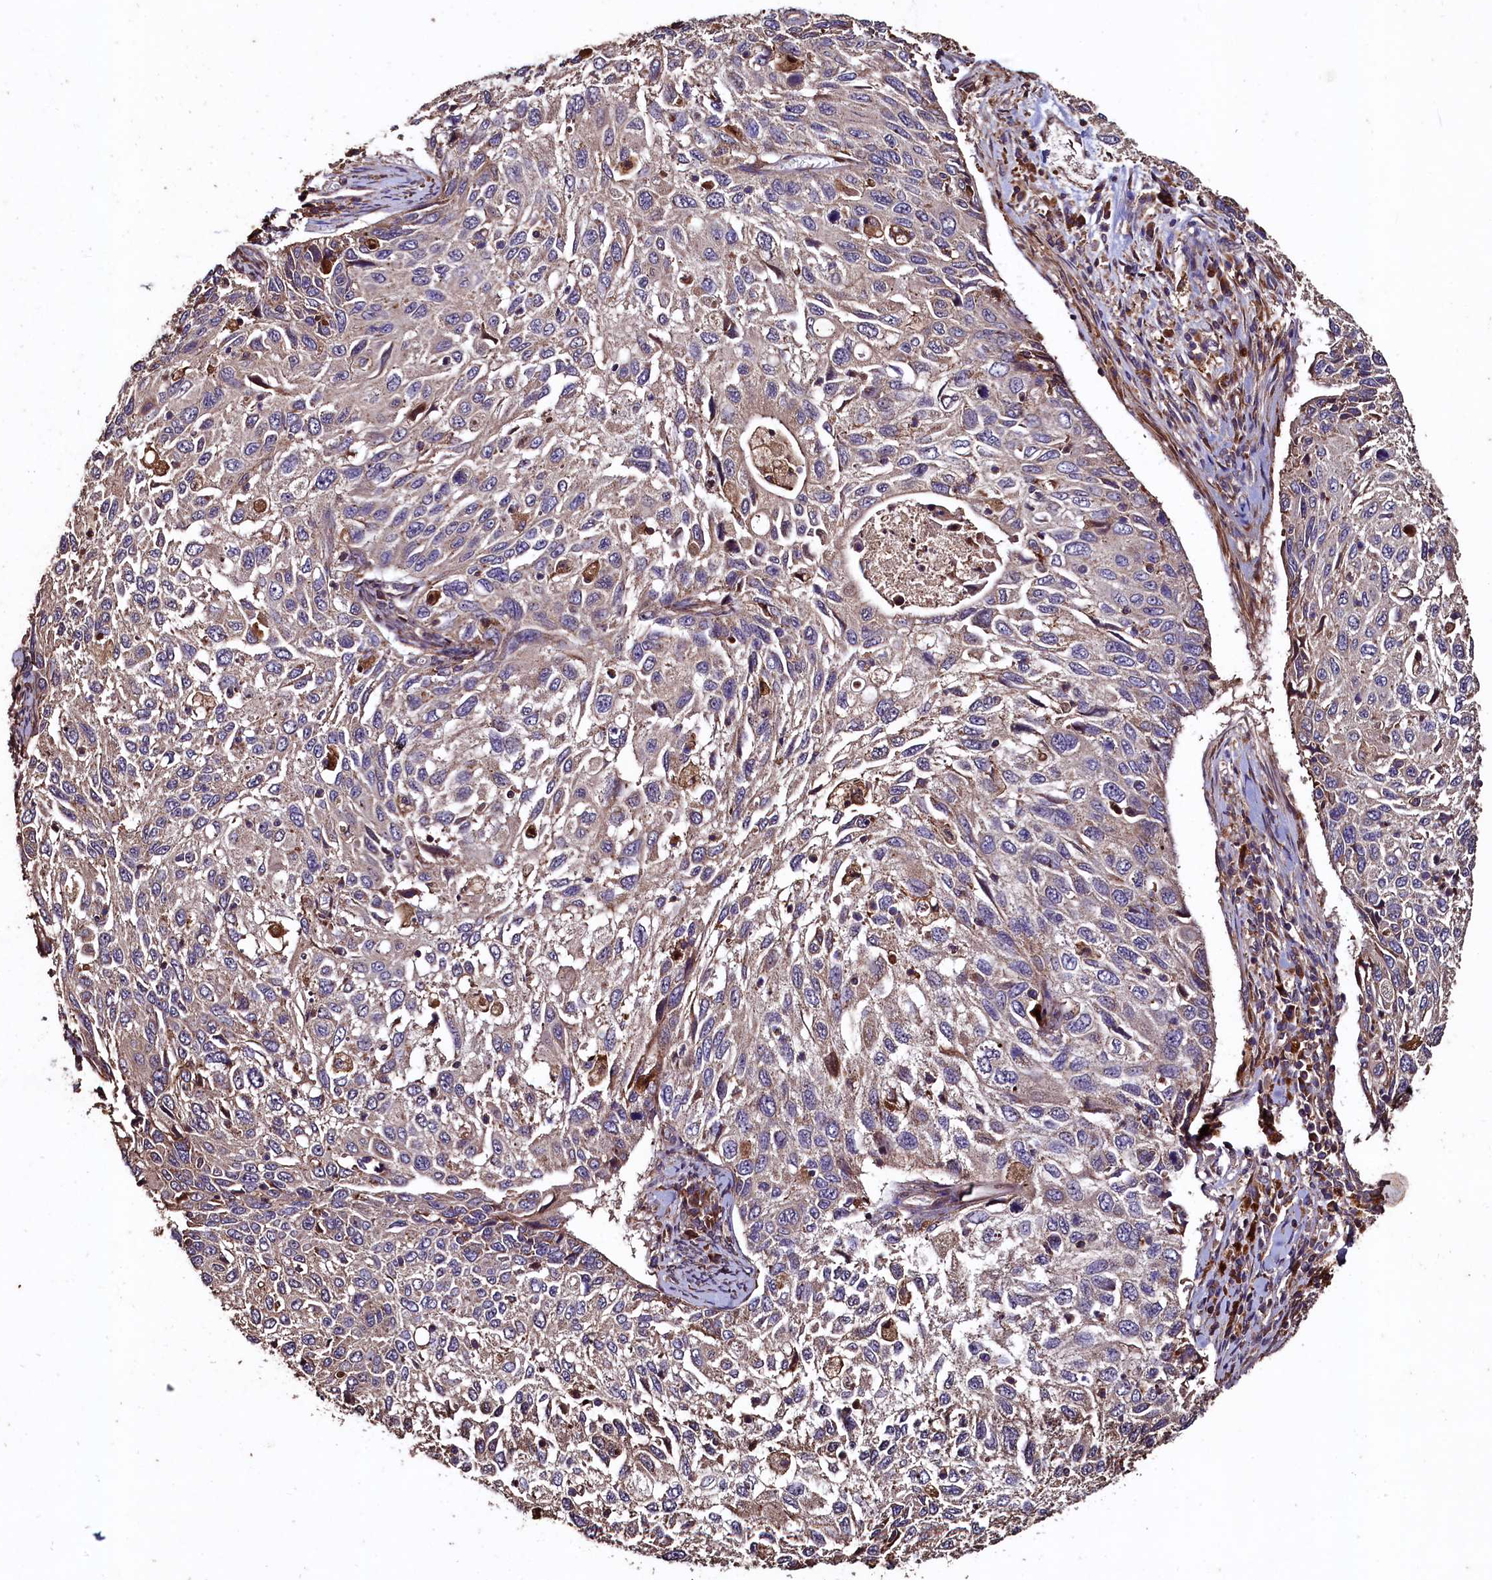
{"staining": {"intensity": "weak", "quantity": "<25%", "location": "cytoplasmic/membranous"}, "tissue": "cervical cancer", "cell_type": "Tumor cells", "image_type": "cancer", "snomed": [{"axis": "morphology", "description": "Squamous cell carcinoma, NOS"}, {"axis": "topography", "description": "Cervix"}], "caption": "Human cervical cancer stained for a protein using IHC demonstrates no staining in tumor cells.", "gene": "TMEM98", "patient": {"sex": "female", "age": 70}}